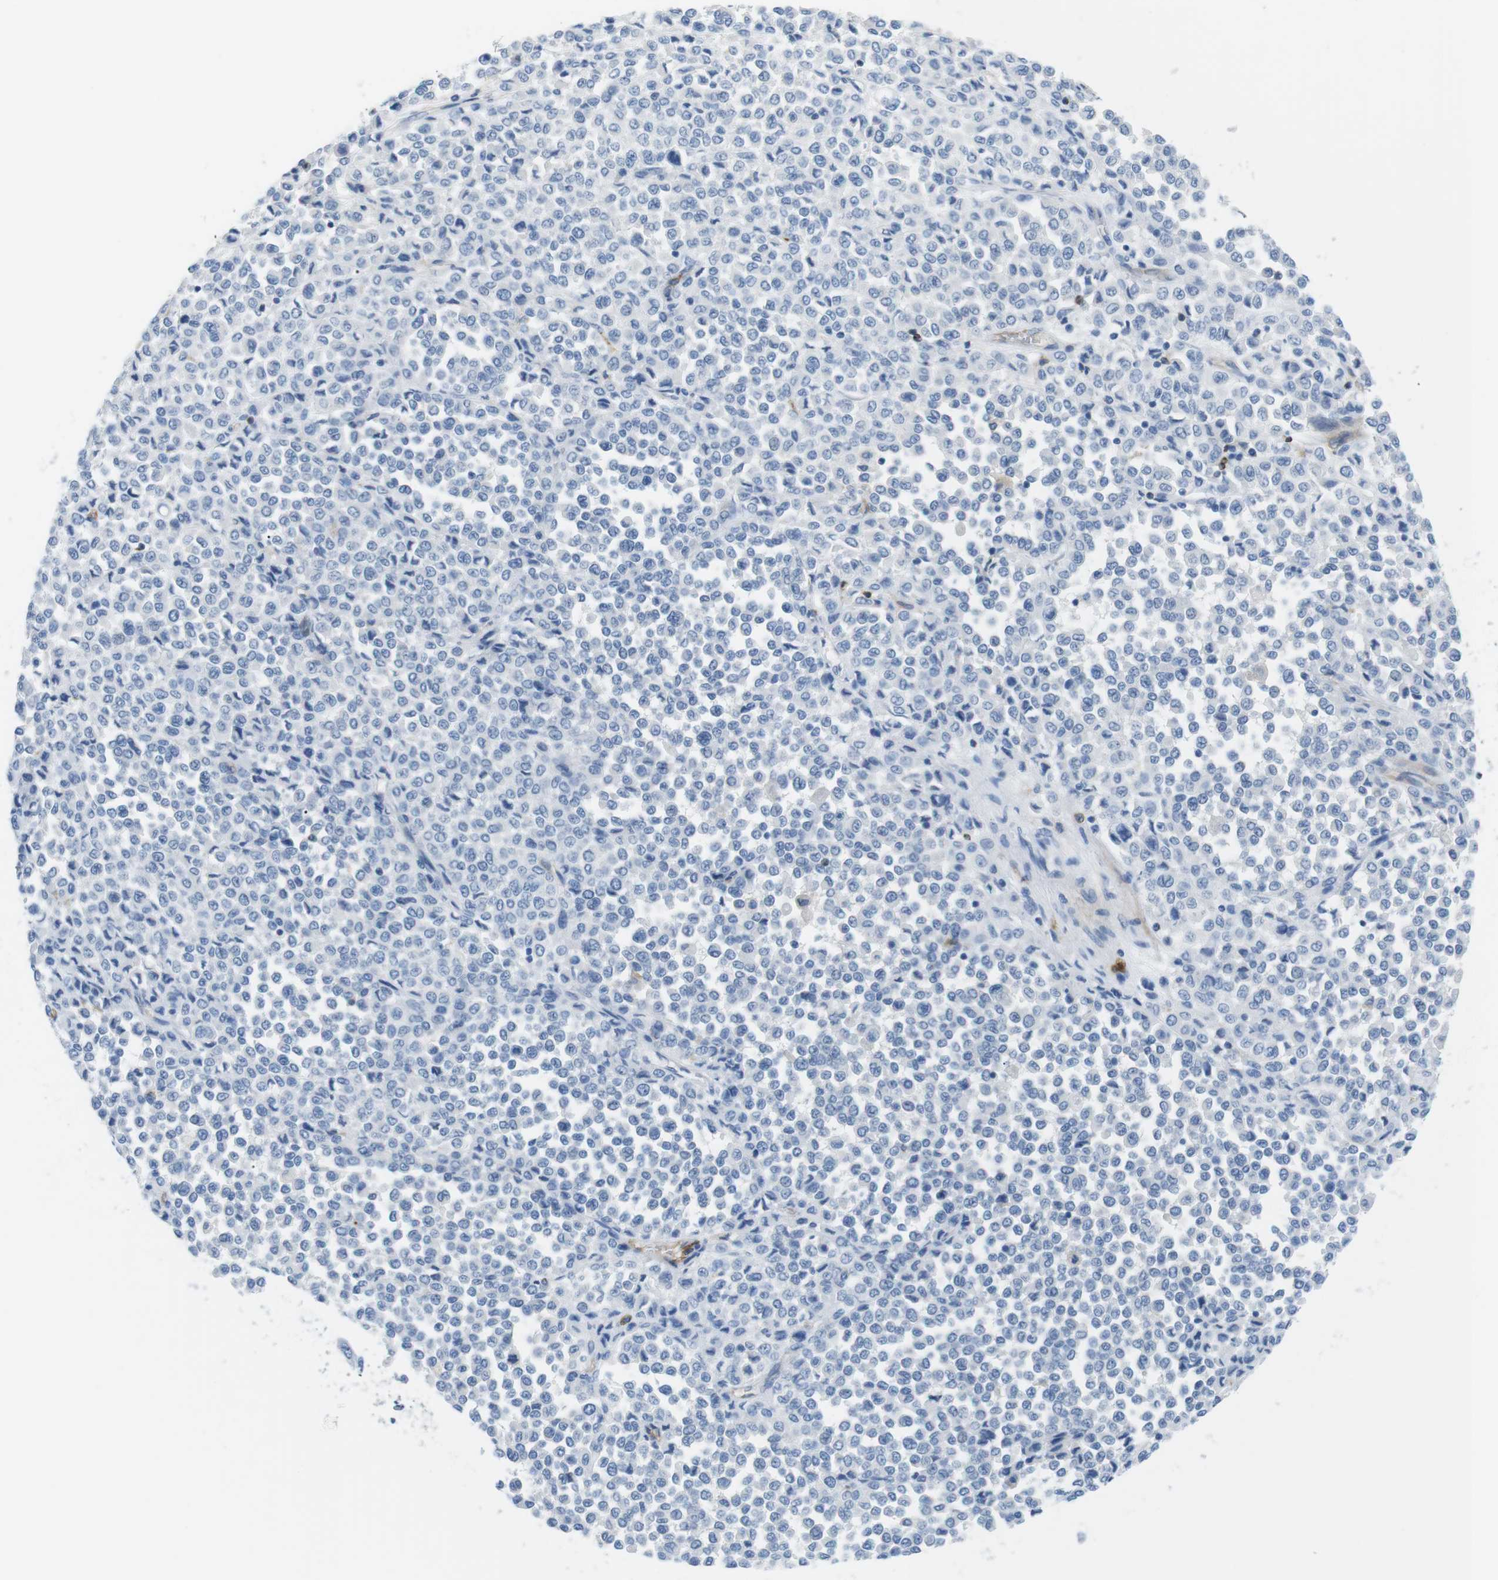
{"staining": {"intensity": "negative", "quantity": "none", "location": "none"}, "tissue": "melanoma", "cell_type": "Tumor cells", "image_type": "cancer", "snomed": [{"axis": "morphology", "description": "Malignant melanoma, Metastatic site"}, {"axis": "topography", "description": "Pancreas"}], "caption": "DAB immunohistochemical staining of human malignant melanoma (metastatic site) reveals no significant staining in tumor cells. Nuclei are stained in blue.", "gene": "TNFRSF4", "patient": {"sex": "female", "age": 30}}